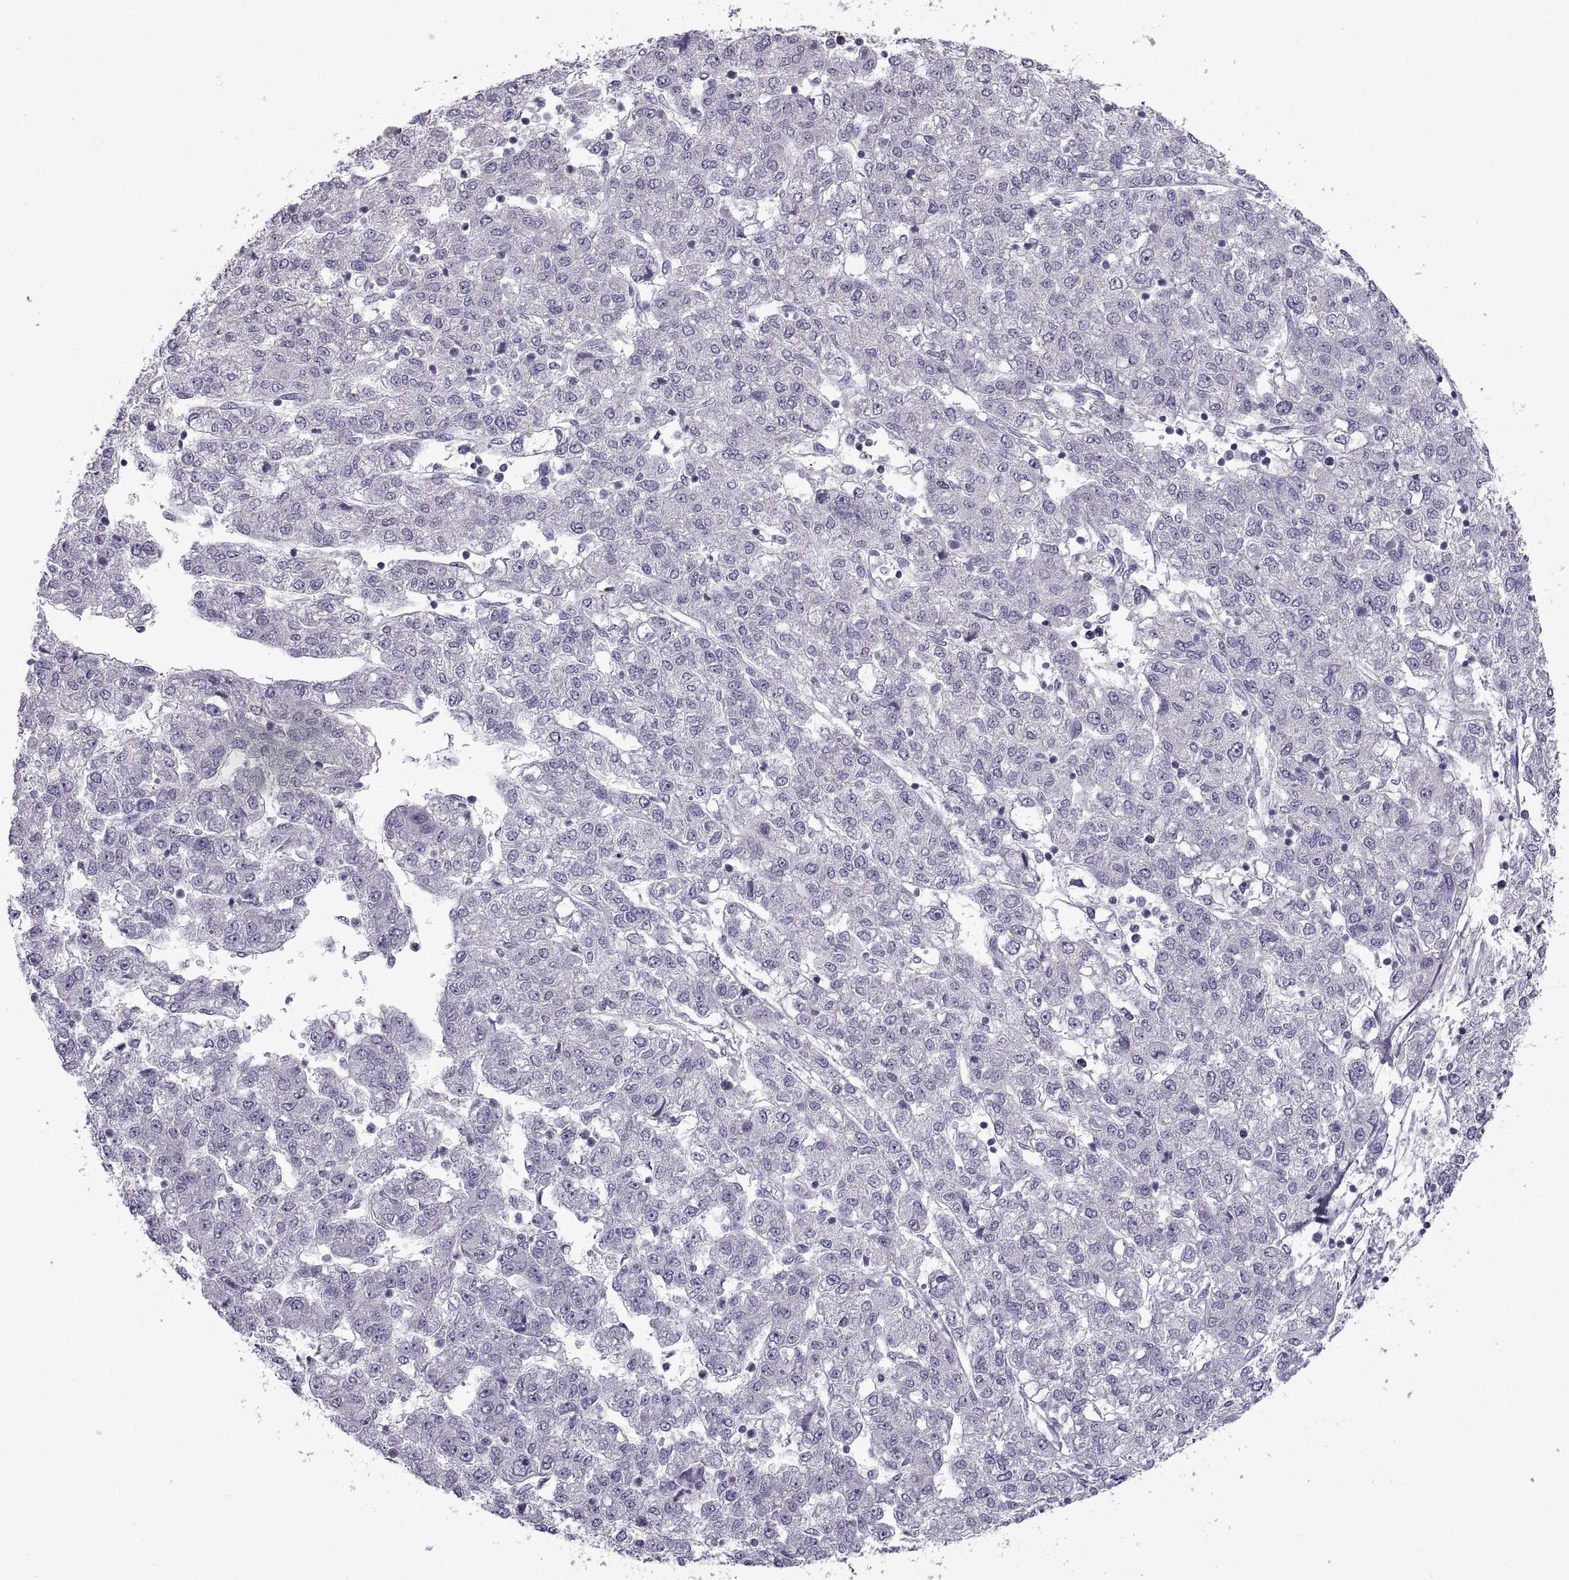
{"staining": {"intensity": "negative", "quantity": "none", "location": "none"}, "tissue": "liver cancer", "cell_type": "Tumor cells", "image_type": "cancer", "snomed": [{"axis": "morphology", "description": "Carcinoma, Hepatocellular, NOS"}, {"axis": "topography", "description": "Liver"}], "caption": "Immunohistochemical staining of human liver cancer (hepatocellular carcinoma) shows no significant expression in tumor cells.", "gene": "BSPH1", "patient": {"sex": "male", "age": 56}}